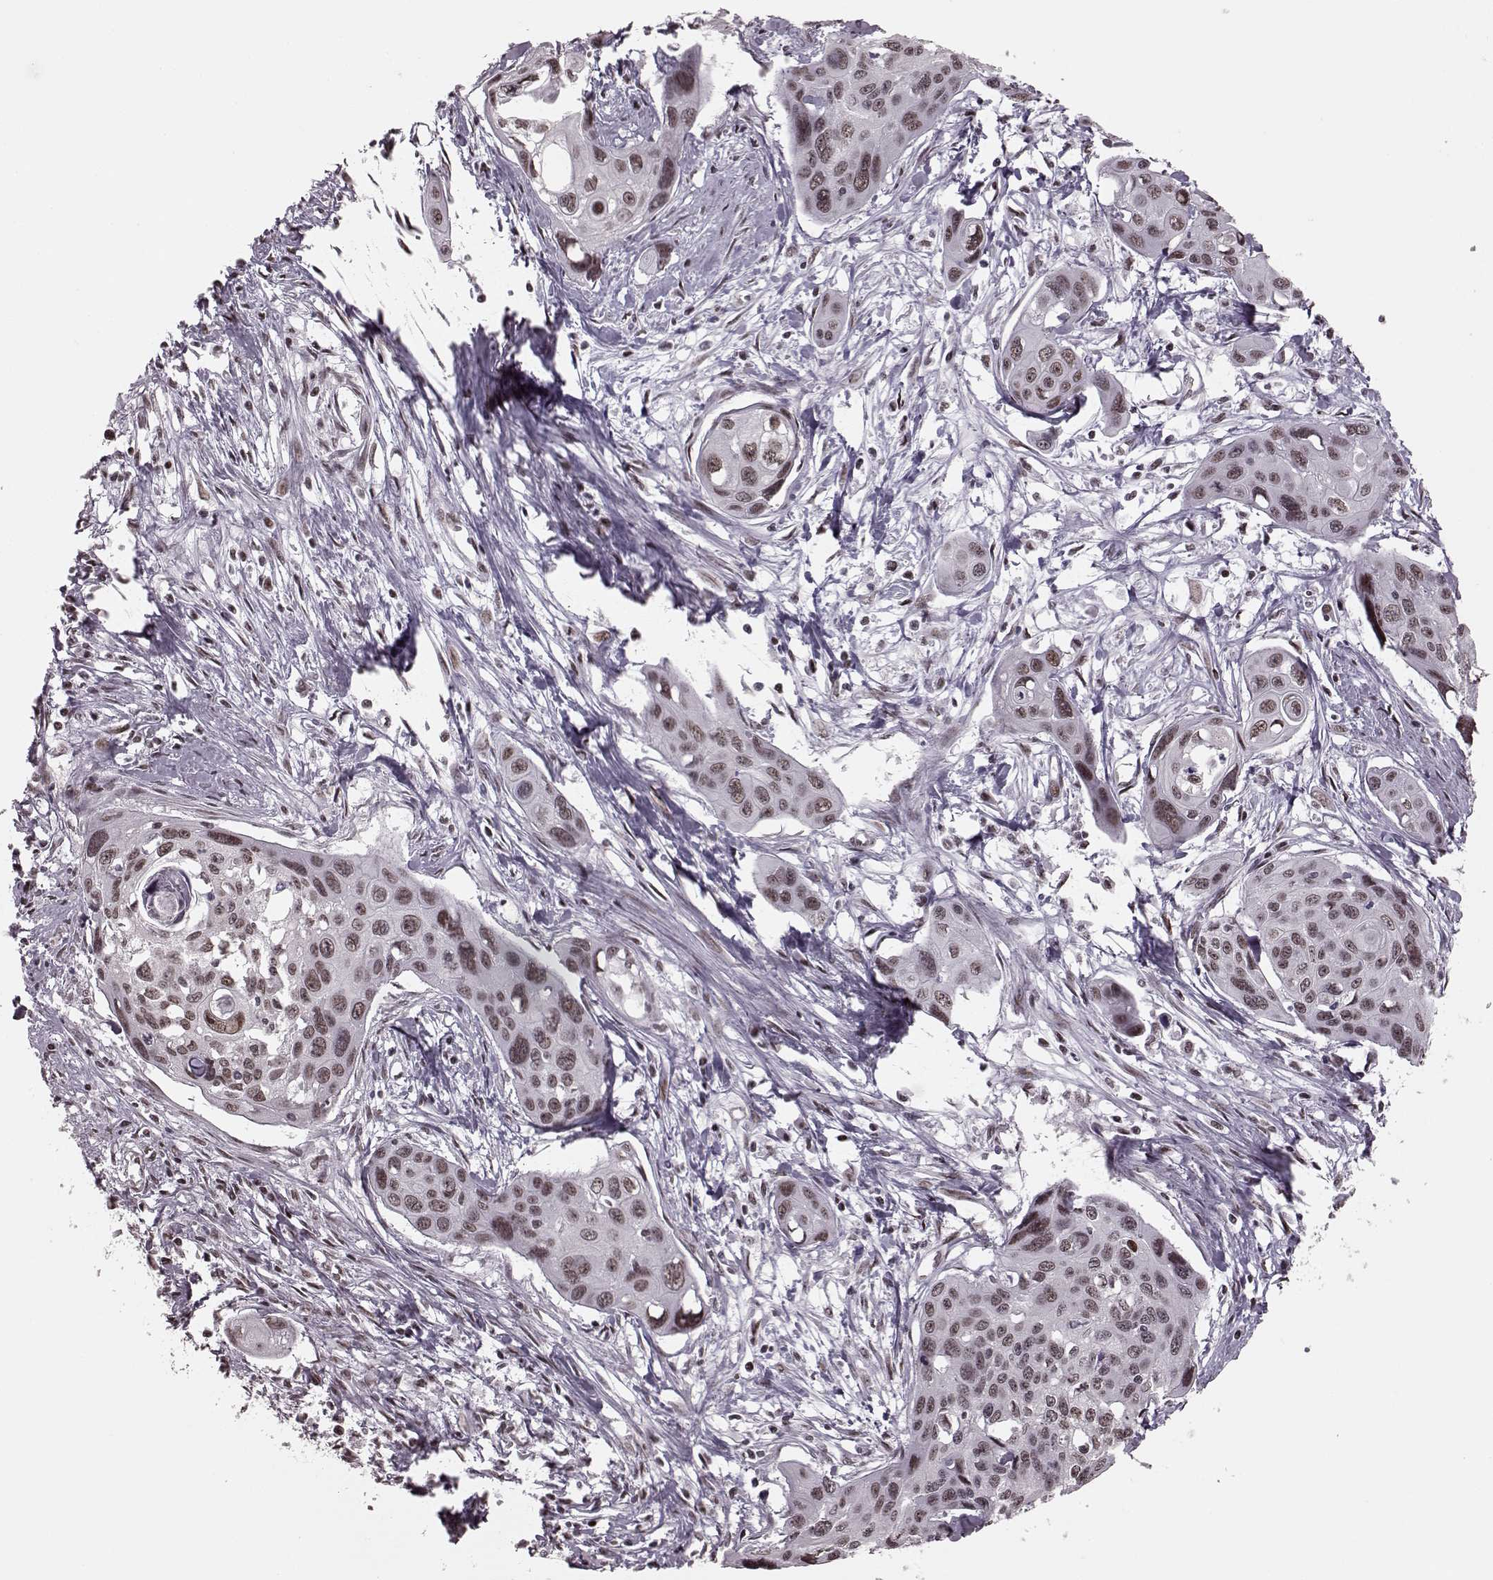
{"staining": {"intensity": "weak", "quantity": ">75%", "location": "nuclear"}, "tissue": "cervical cancer", "cell_type": "Tumor cells", "image_type": "cancer", "snomed": [{"axis": "morphology", "description": "Squamous cell carcinoma, NOS"}, {"axis": "topography", "description": "Cervix"}], "caption": "Human cervical cancer stained with a protein marker displays weak staining in tumor cells.", "gene": "NR2C1", "patient": {"sex": "female", "age": 31}}